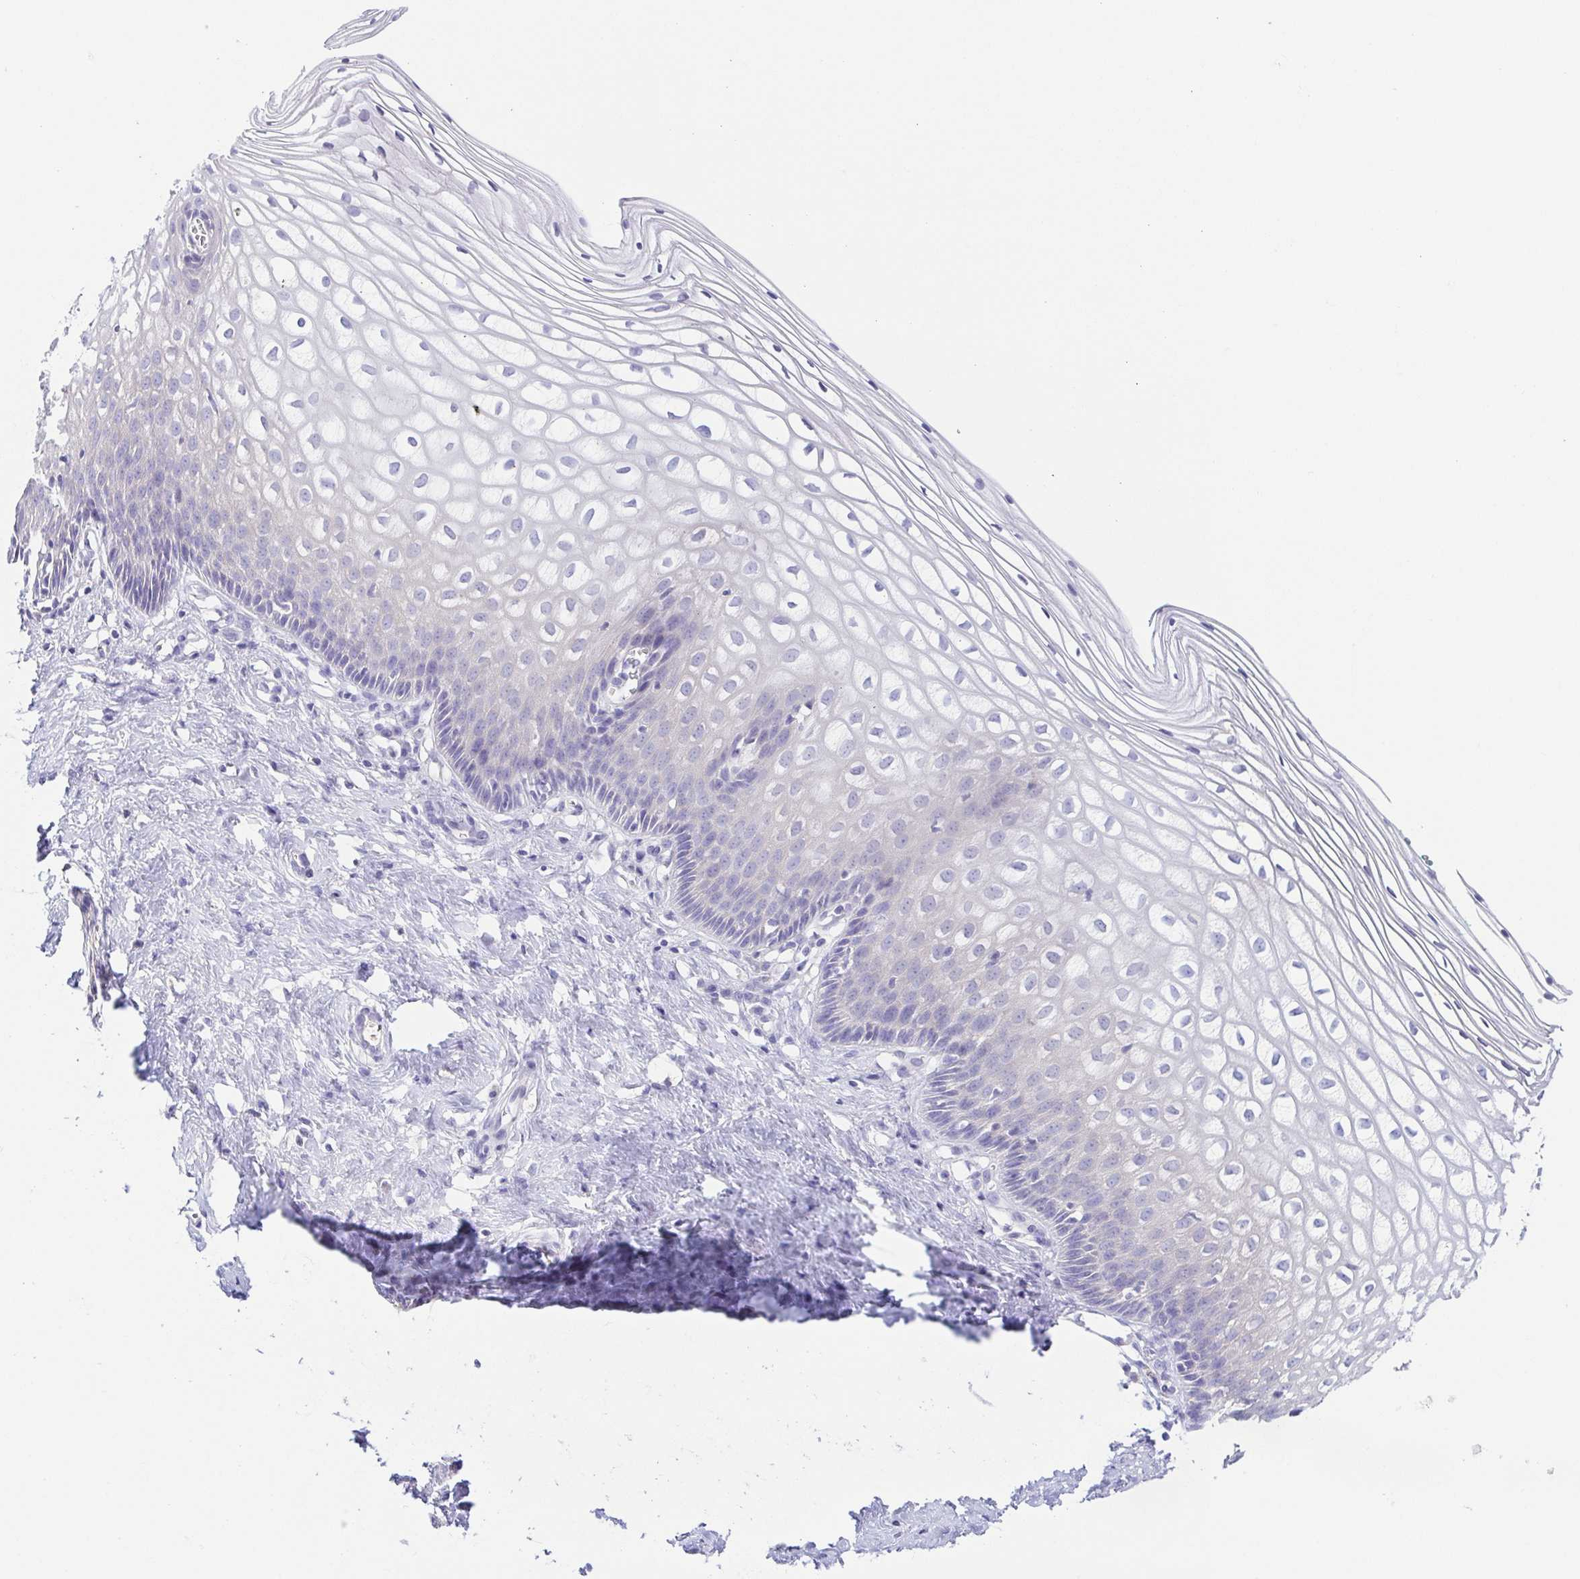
{"staining": {"intensity": "negative", "quantity": "none", "location": "none"}, "tissue": "cervix", "cell_type": "Glandular cells", "image_type": "normal", "snomed": [{"axis": "morphology", "description": "Normal tissue, NOS"}, {"axis": "topography", "description": "Cervix"}], "caption": "An IHC photomicrograph of benign cervix is shown. There is no staining in glandular cells of cervix.", "gene": "A1BG", "patient": {"sex": "female", "age": 36}}